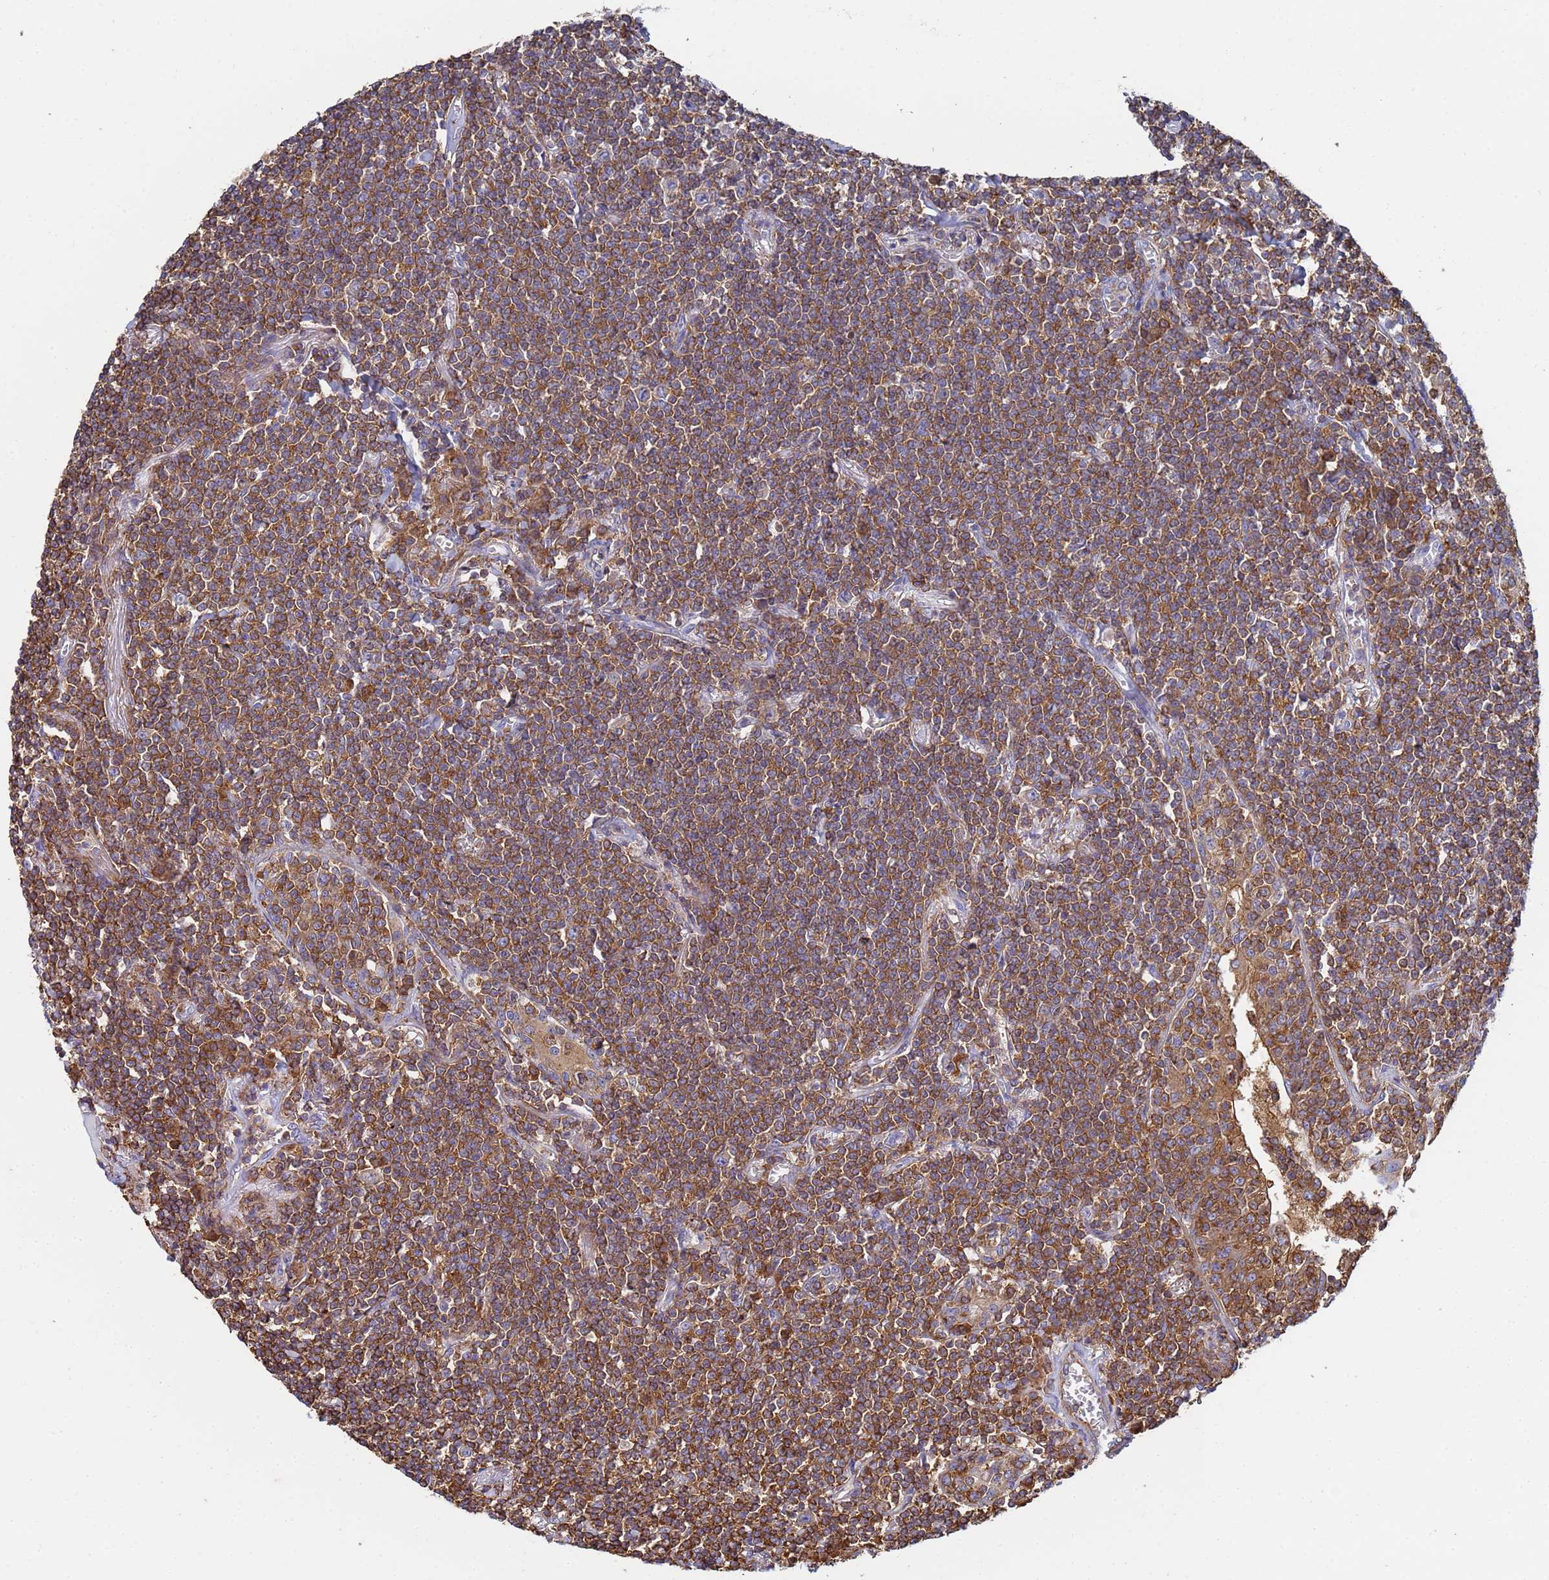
{"staining": {"intensity": "strong", "quantity": ">75%", "location": "cytoplasmic/membranous"}, "tissue": "lymphoma", "cell_type": "Tumor cells", "image_type": "cancer", "snomed": [{"axis": "morphology", "description": "Malignant lymphoma, non-Hodgkin's type, Low grade"}, {"axis": "topography", "description": "Lung"}], "caption": "IHC micrograph of neoplastic tissue: lymphoma stained using IHC exhibits high levels of strong protein expression localized specifically in the cytoplasmic/membranous of tumor cells, appearing as a cytoplasmic/membranous brown color.", "gene": "ZNG1B", "patient": {"sex": "female", "age": 71}}